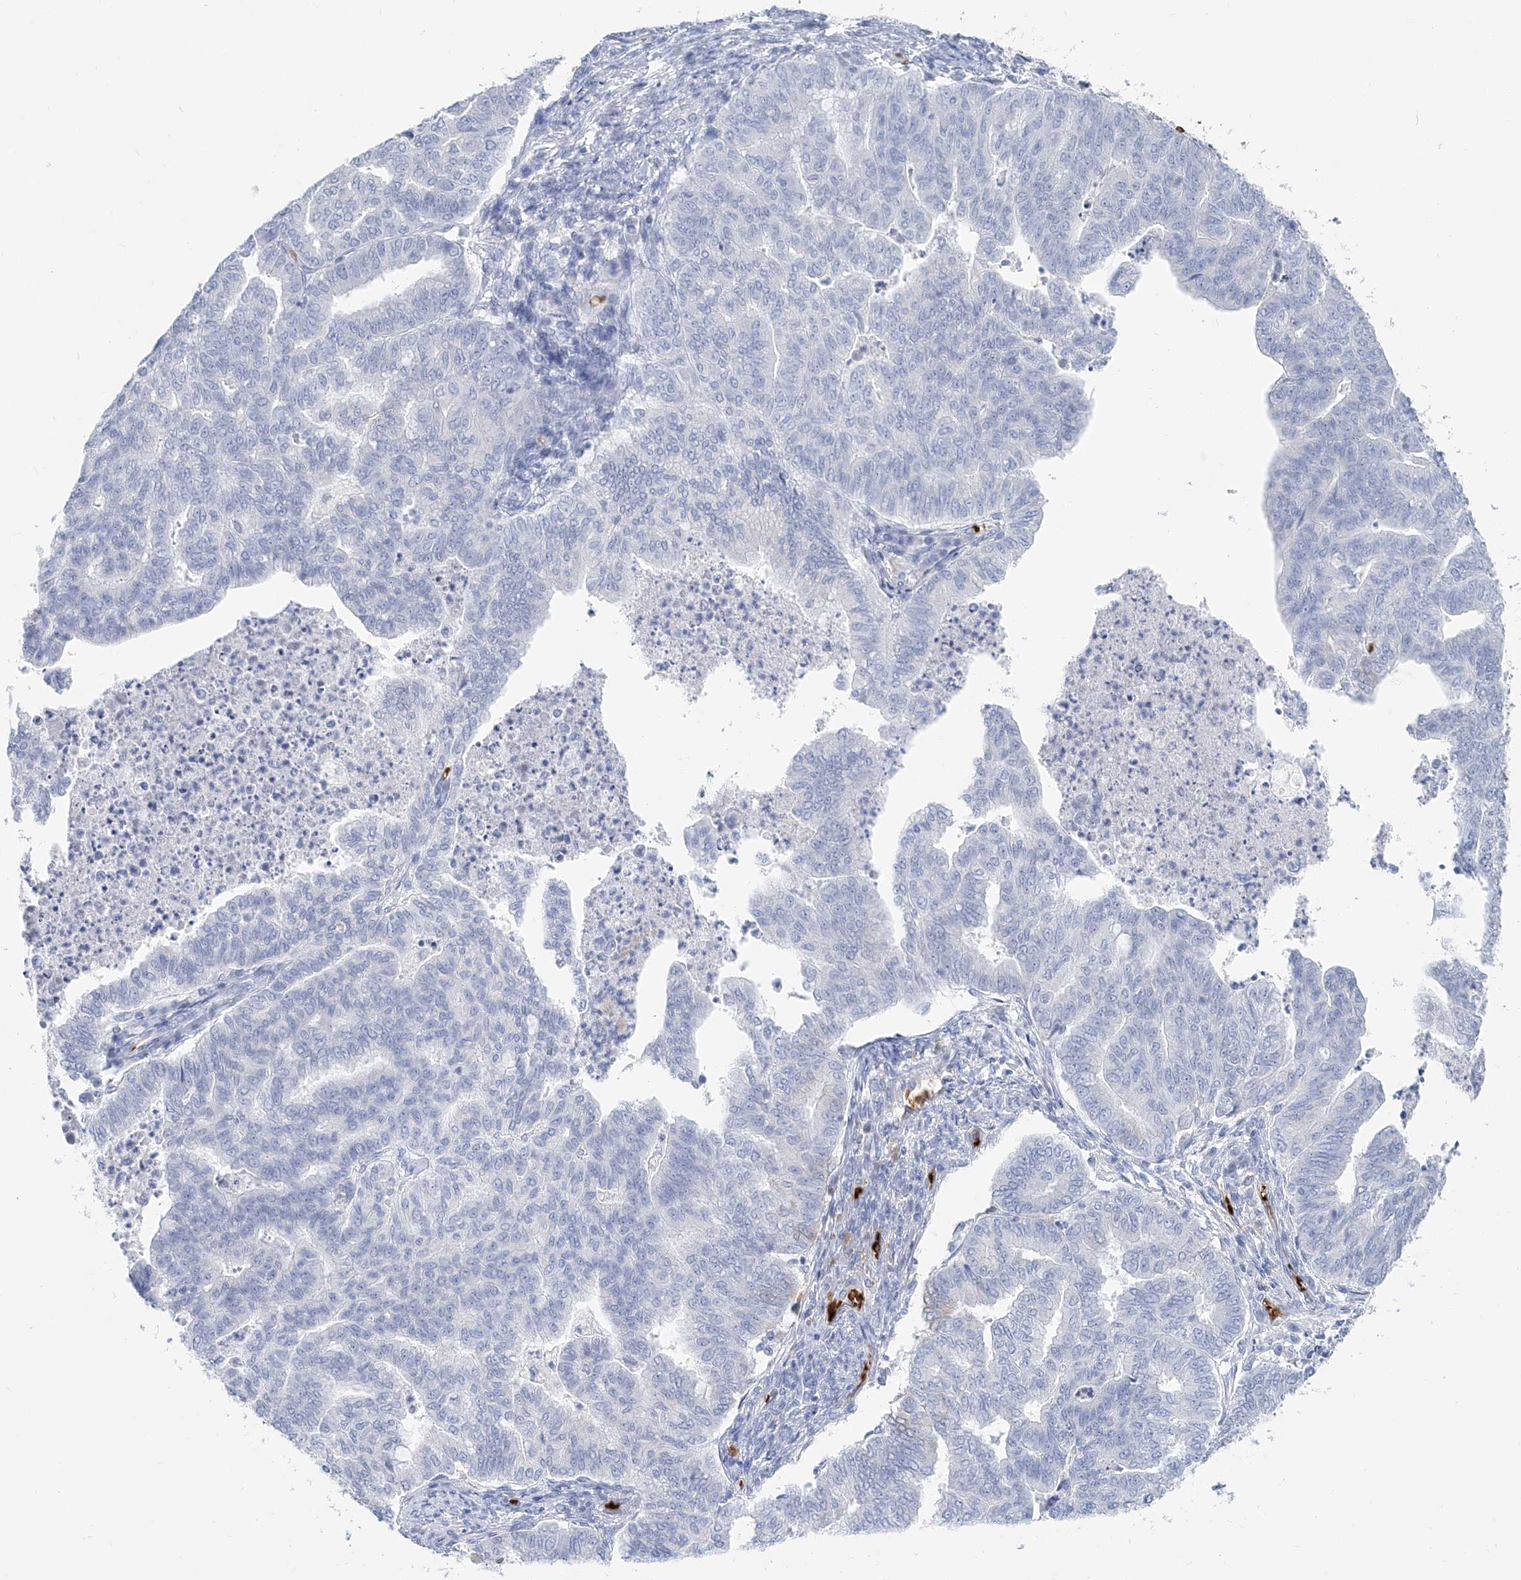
{"staining": {"intensity": "negative", "quantity": "none", "location": "none"}, "tissue": "endometrial cancer", "cell_type": "Tumor cells", "image_type": "cancer", "snomed": [{"axis": "morphology", "description": "Adenocarcinoma, NOS"}, {"axis": "topography", "description": "Endometrium"}], "caption": "DAB immunohistochemical staining of adenocarcinoma (endometrial) displays no significant staining in tumor cells.", "gene": "HBA2", "patient": {"sex": "female", "age": 79}}